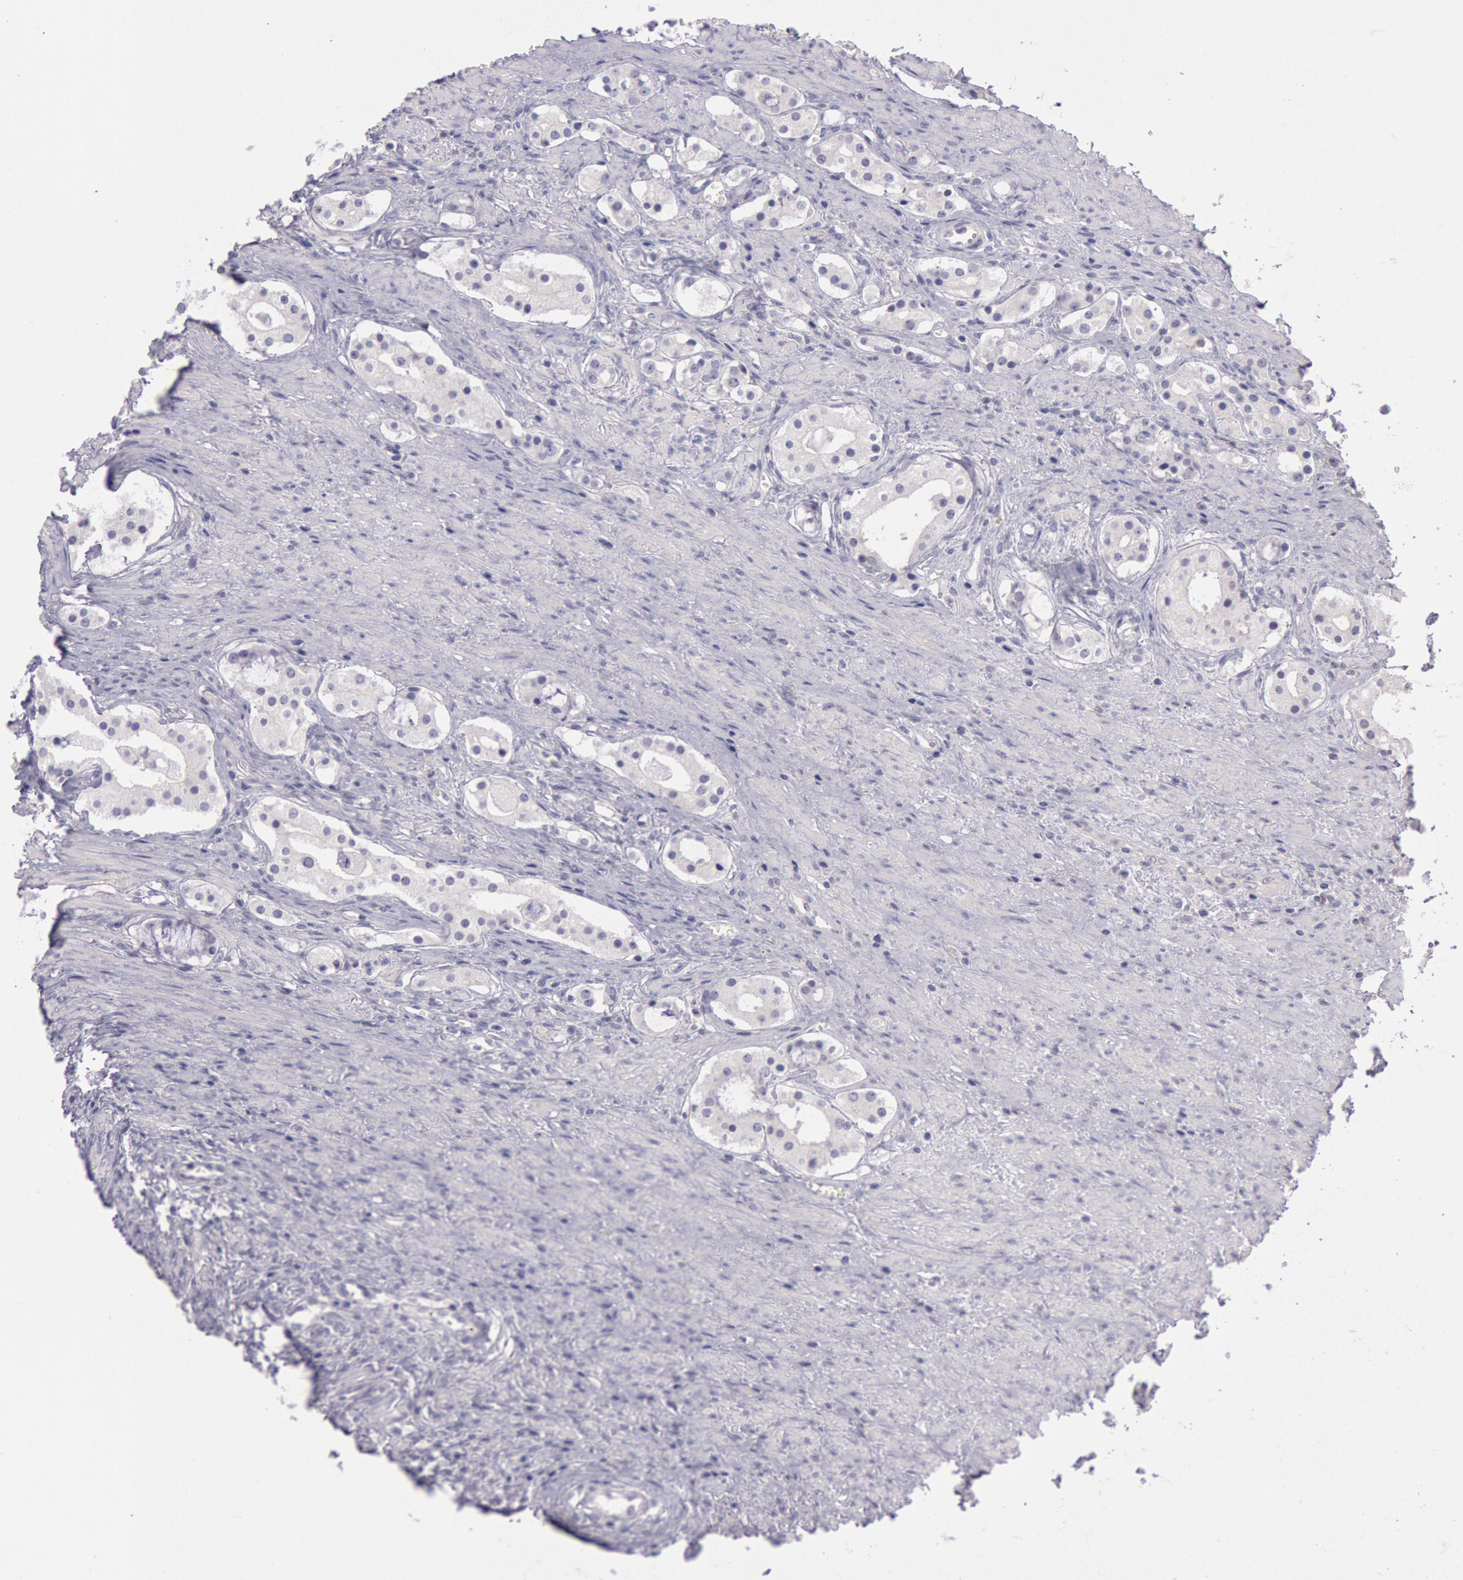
{"staining": {"intensity": "negative", "quantity": "none", "location": "none"}, "tissue": "prostate cancer", "cell_type": "Tumor cells", "image_type": "cancer", "snomed": [{"axis": "morphology", "description": "Adenocarcinoma, Medium grade"}, {"axis": "topography", "description": "Prostate"}], "caption": "Tumor cells are negative for brown protein staining in prostate adenocarcinoma (medium-grade).", "gene": "TRIB2", "patient": {"sex": "male", "age": 73}}